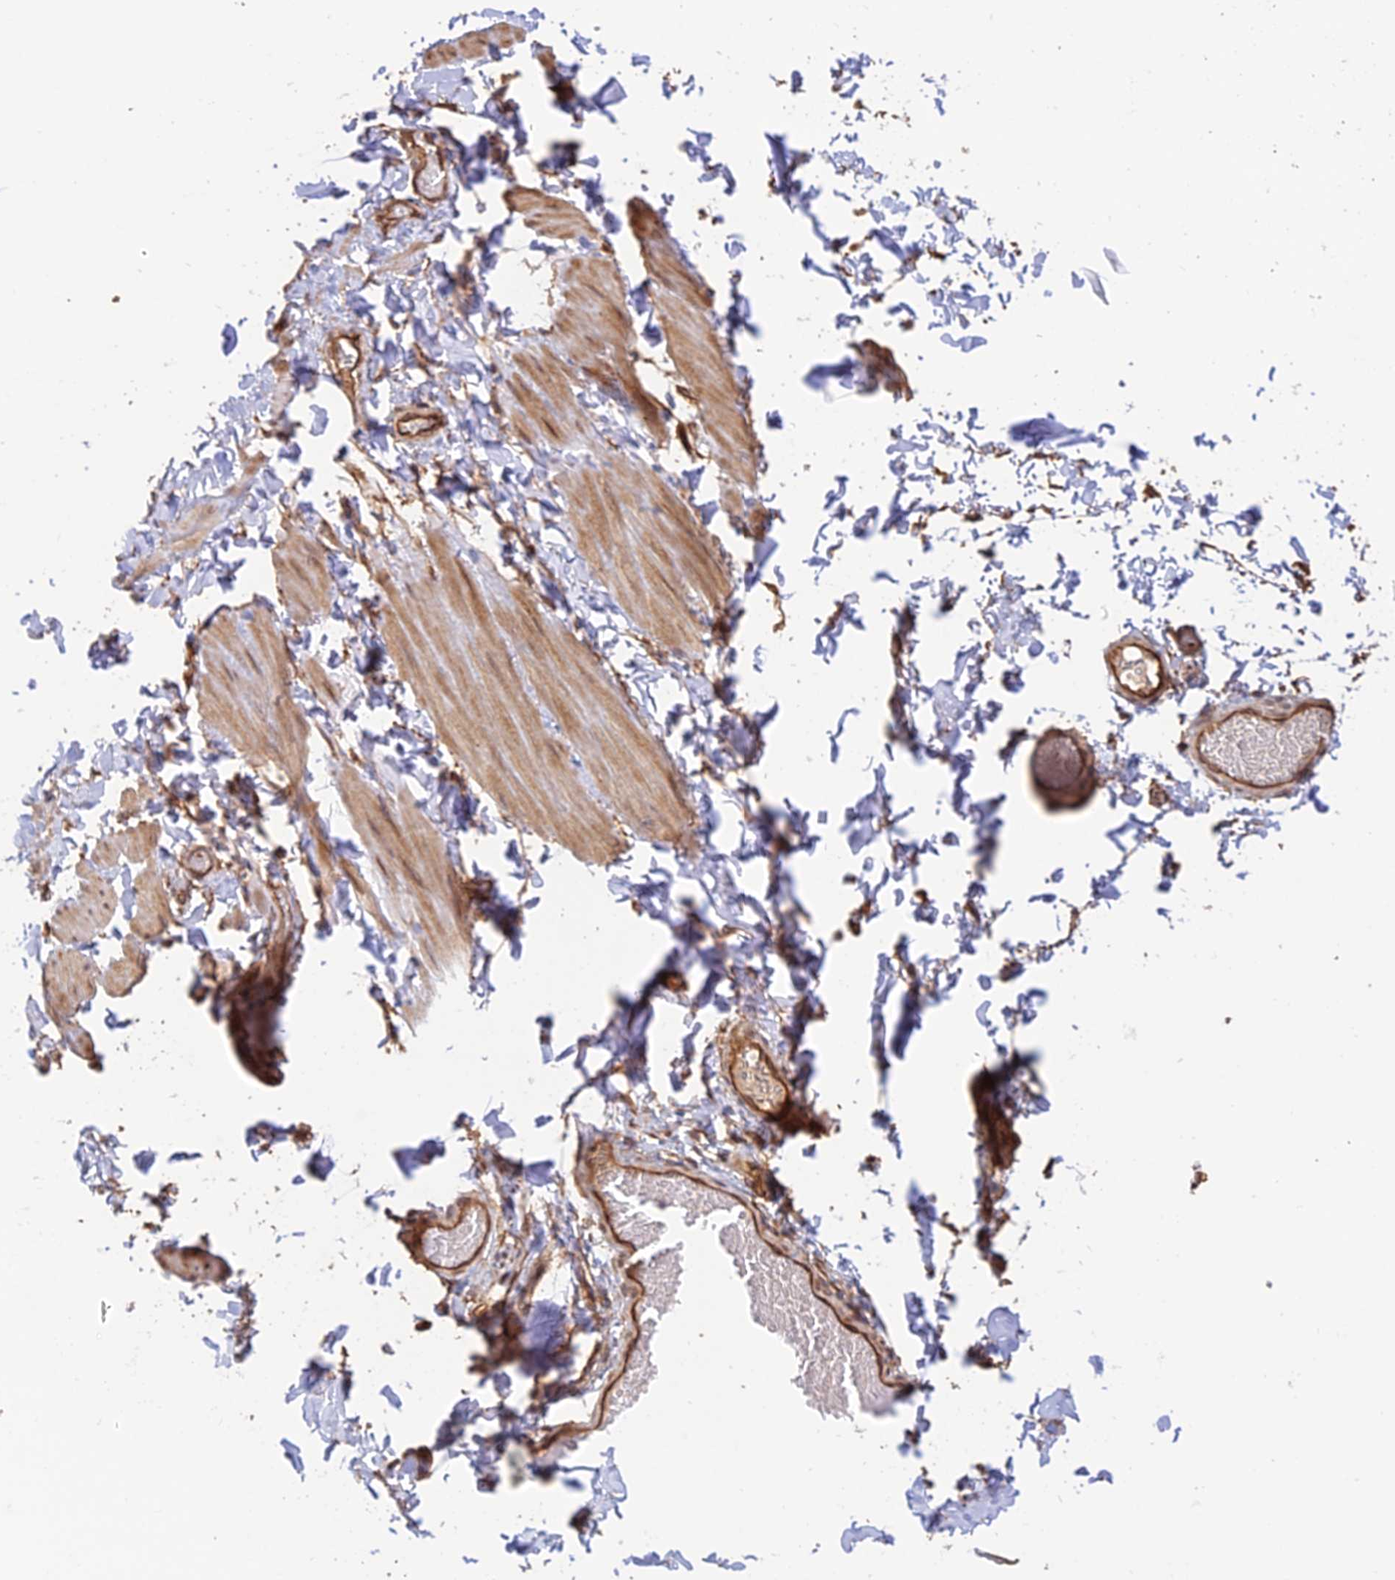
{"staining": {"intensity": "moderate", "quantity": ">75%", "location": "cytoplasmic/membranous"}, "tissue": "adipose tissue", "cell_type": "Adipocytes", "image_type": "normal", "snomed": [{"axis": "morphology", "description": "Normal tissue, NOS"}, {"axis": "topography", "description": "Adipose tissue"}, {"axis": "topography", "description": "Vascular tissue"}, {"axis": "topography", "description": "Peripheral nerve tissue"}], "caption": "Protein expression analysis of benign adipose tissue demonstrates moderate cytoplasmic/membranous positivity in about >75% of adipocytes.", "gene": "HOMER2", "patient": {"sex": "male", "age": 25}}